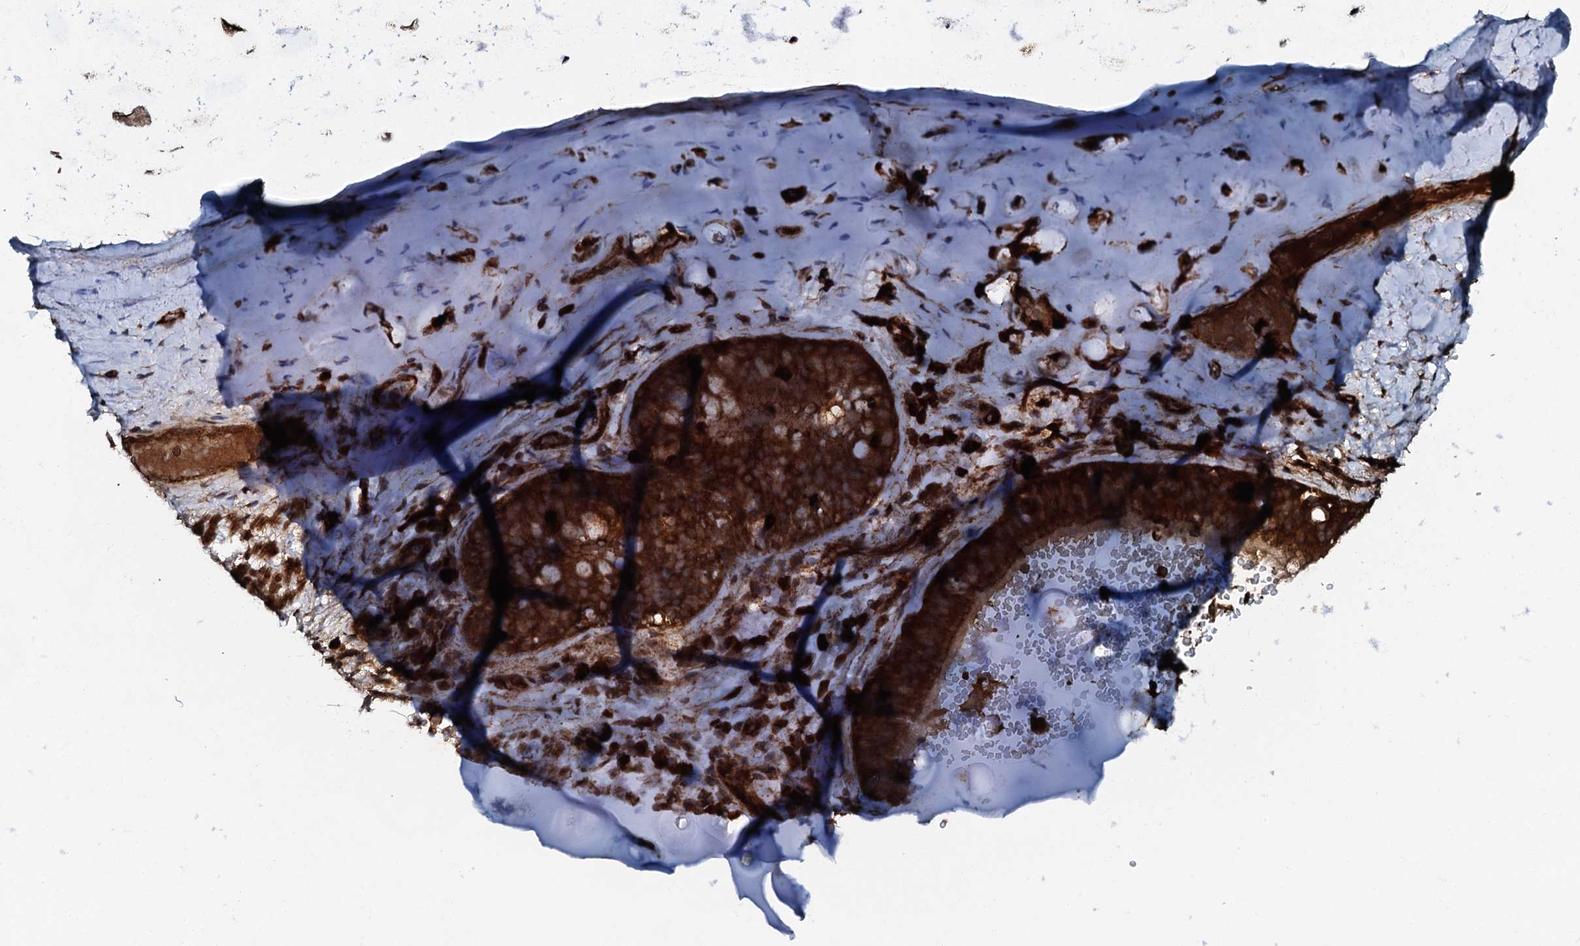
{"staining": {"intensity": "strong", "quantity": ">75%", "location": "cytoplasmic/membranous"}, "tissue": "soft tissue", "cell_type": "Chondrocytes", "image_type": "normal", "snomed": [{"axis": "morphology", "description": "Normal tissue, NOS"}, {"axis": "topography", "description": "Lymph node"}, {"axis": "topography", "description": "Cartilage tissue"}, {"axis": "topography", "description": "Bronchus"}], "caption": "Approximately >75% of chondrocytes in normal soft tissue show strong cytoplasmic/membranous protein staining as visualized by brown immunohistochemical staining.", "gene": "FLYWCH1", "patient": {"sex": "male", "age": 63}}